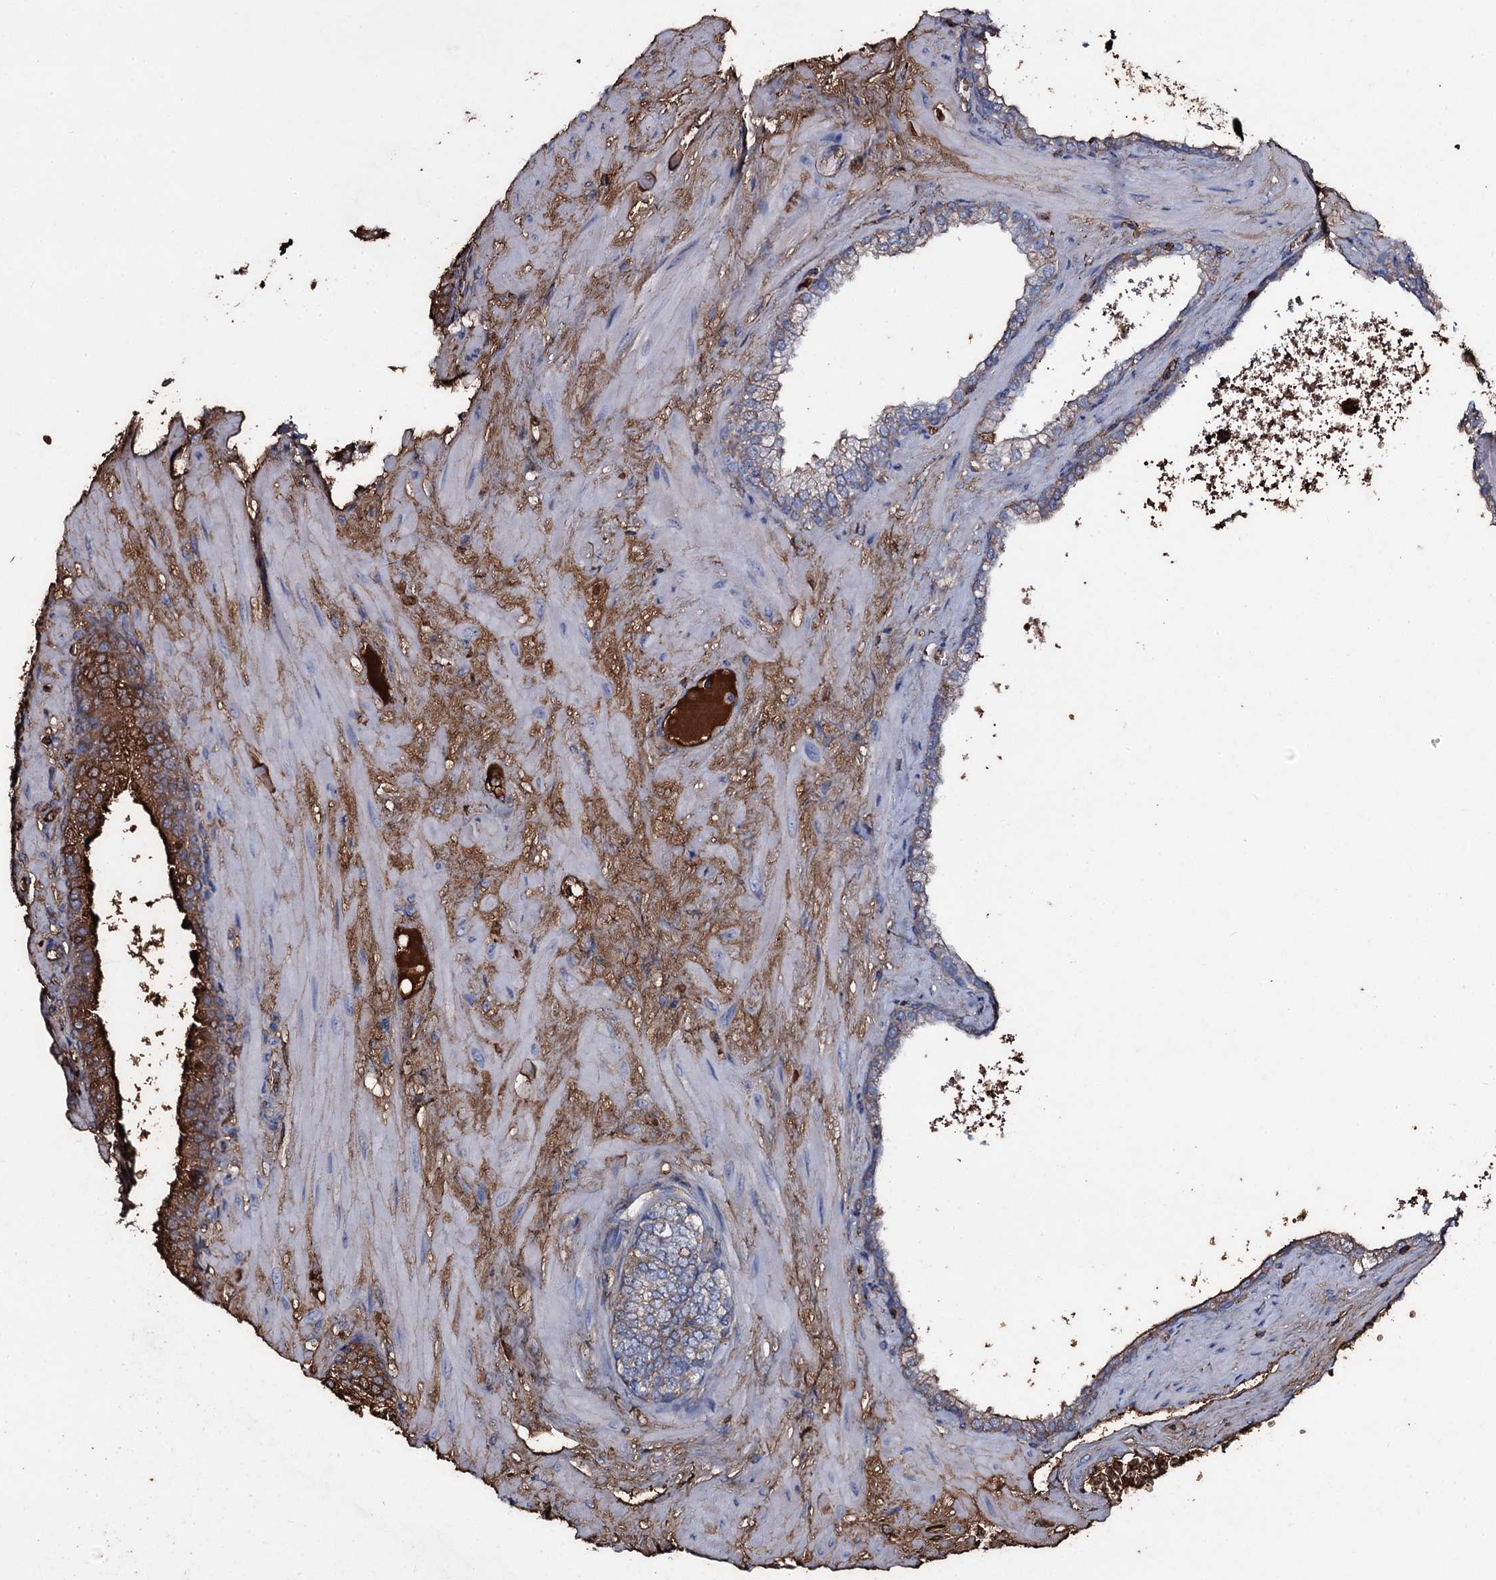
{"staining": {"intensity": "strong", "quantity": "<25%", "location": "cytoplasmic/membranous"}, "tissue": "prostate", "cell_type": "Glandular cells", "image_type": "normal", "snomed": [{"axis": "morphology", "description": "Normal tissue, NOS"}, {"axis": "topography", "description": "Prostate"}], "caption": "Immunohistochemical staining of benign prostate exhibits strong cytoplasmic/membranous protein staining in about <25% of glandular cells.", "gene": "EDN1", "patient": {"sex": "male", "age": 60}}